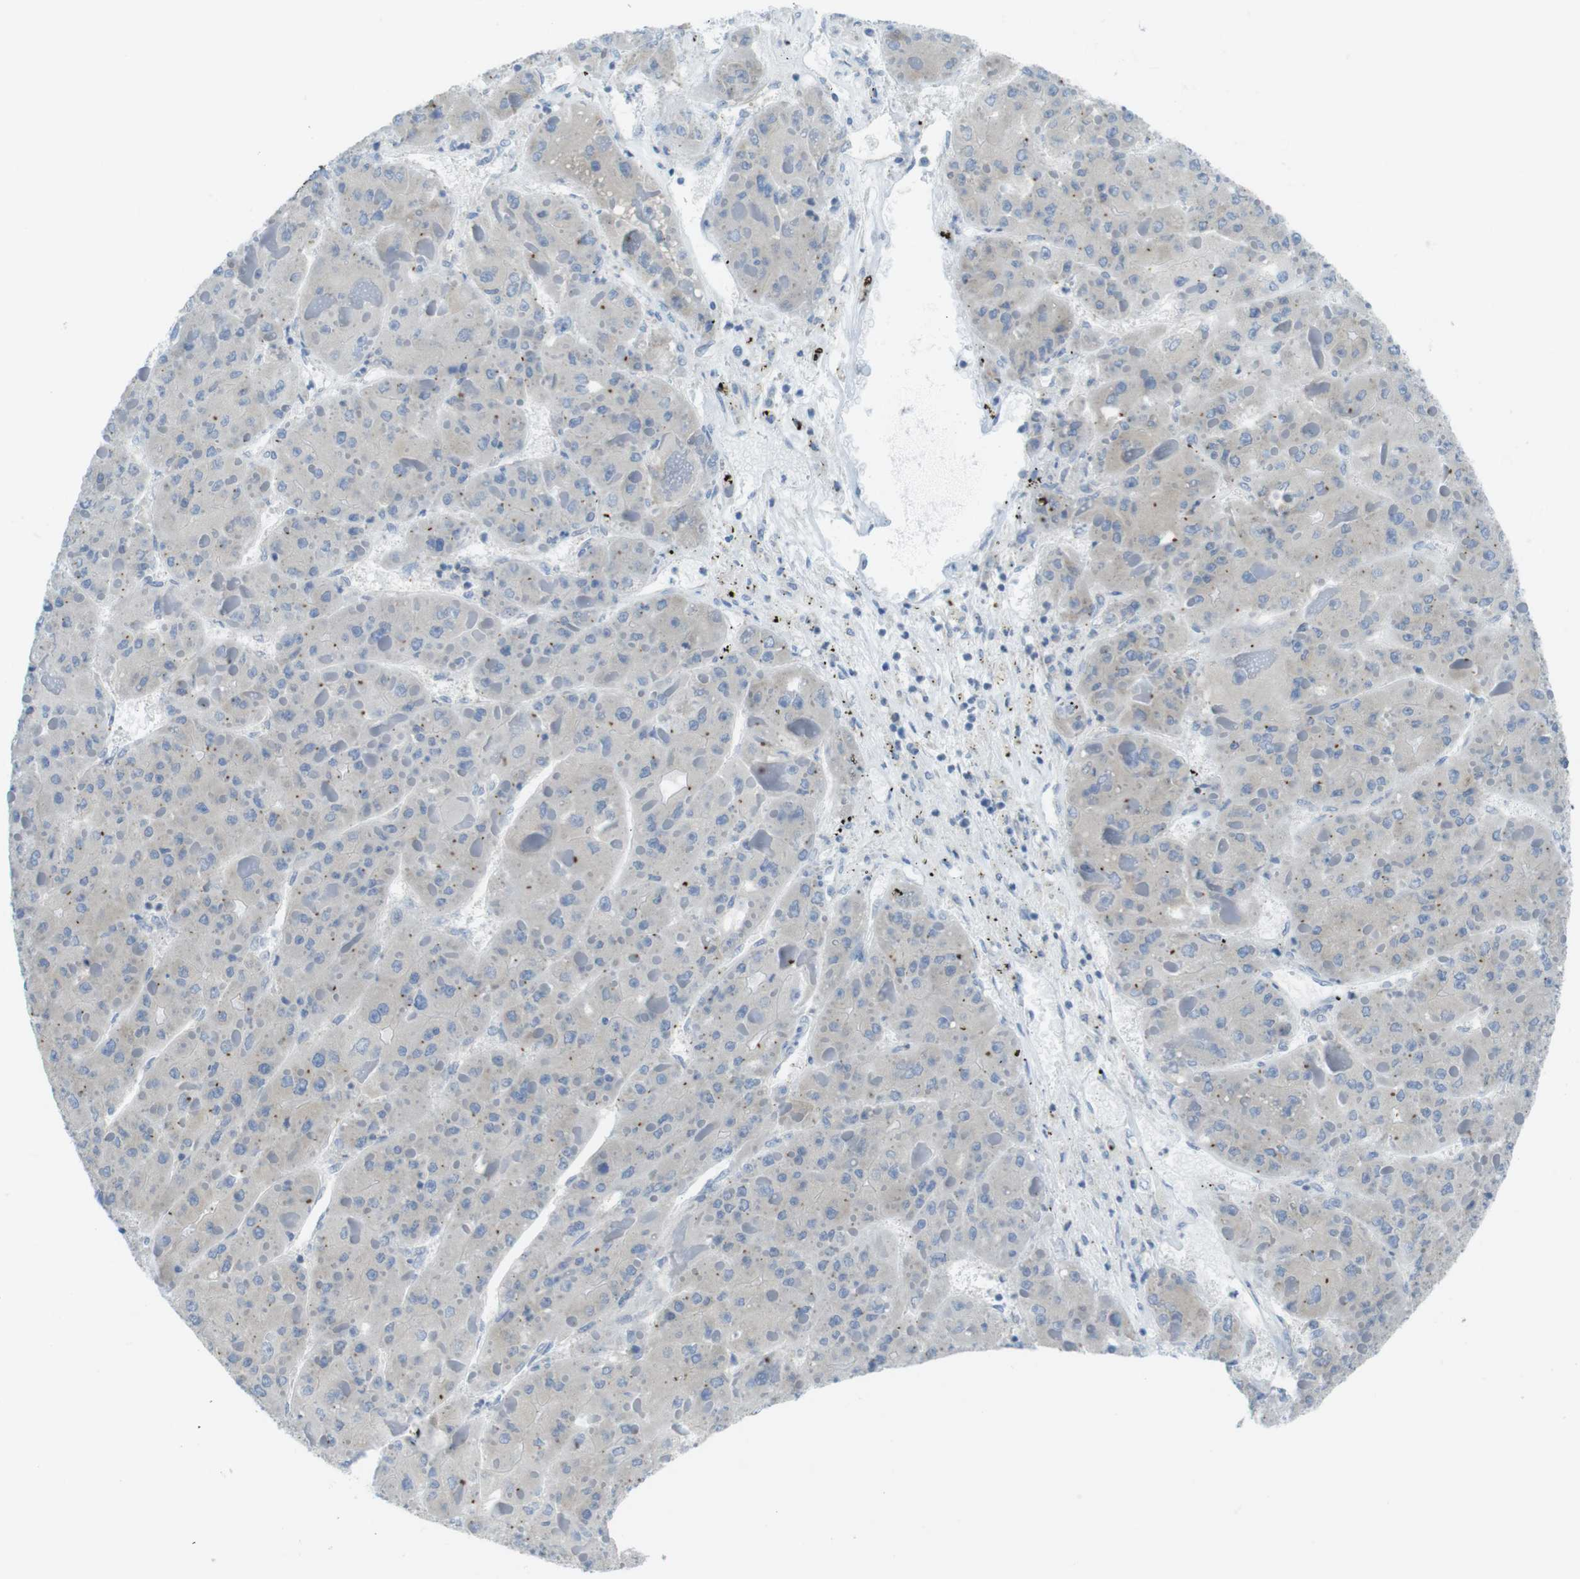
{"staining": {"intensity": "negative", "quantity": "none", "location": "none"}, "tissue": "liver cancer", "cell_type": "Tumor cells", "image_type": "cancer", "snomed": [{"axis": "morphology", "description": "Carcinoma, Hepatocellular, NOS"}, {"axis": "topography", "description": "Liver"}], "caption": "IHC image of neoplastic tissue: hepatocellular carcinoma (liver) stained with DAB (3,3'-diaminobenzidine) exhibits no significant protein expression in tumor cells.", "gene": "CLPTM1L", "patient": {"sex": "female", "age": 73}}